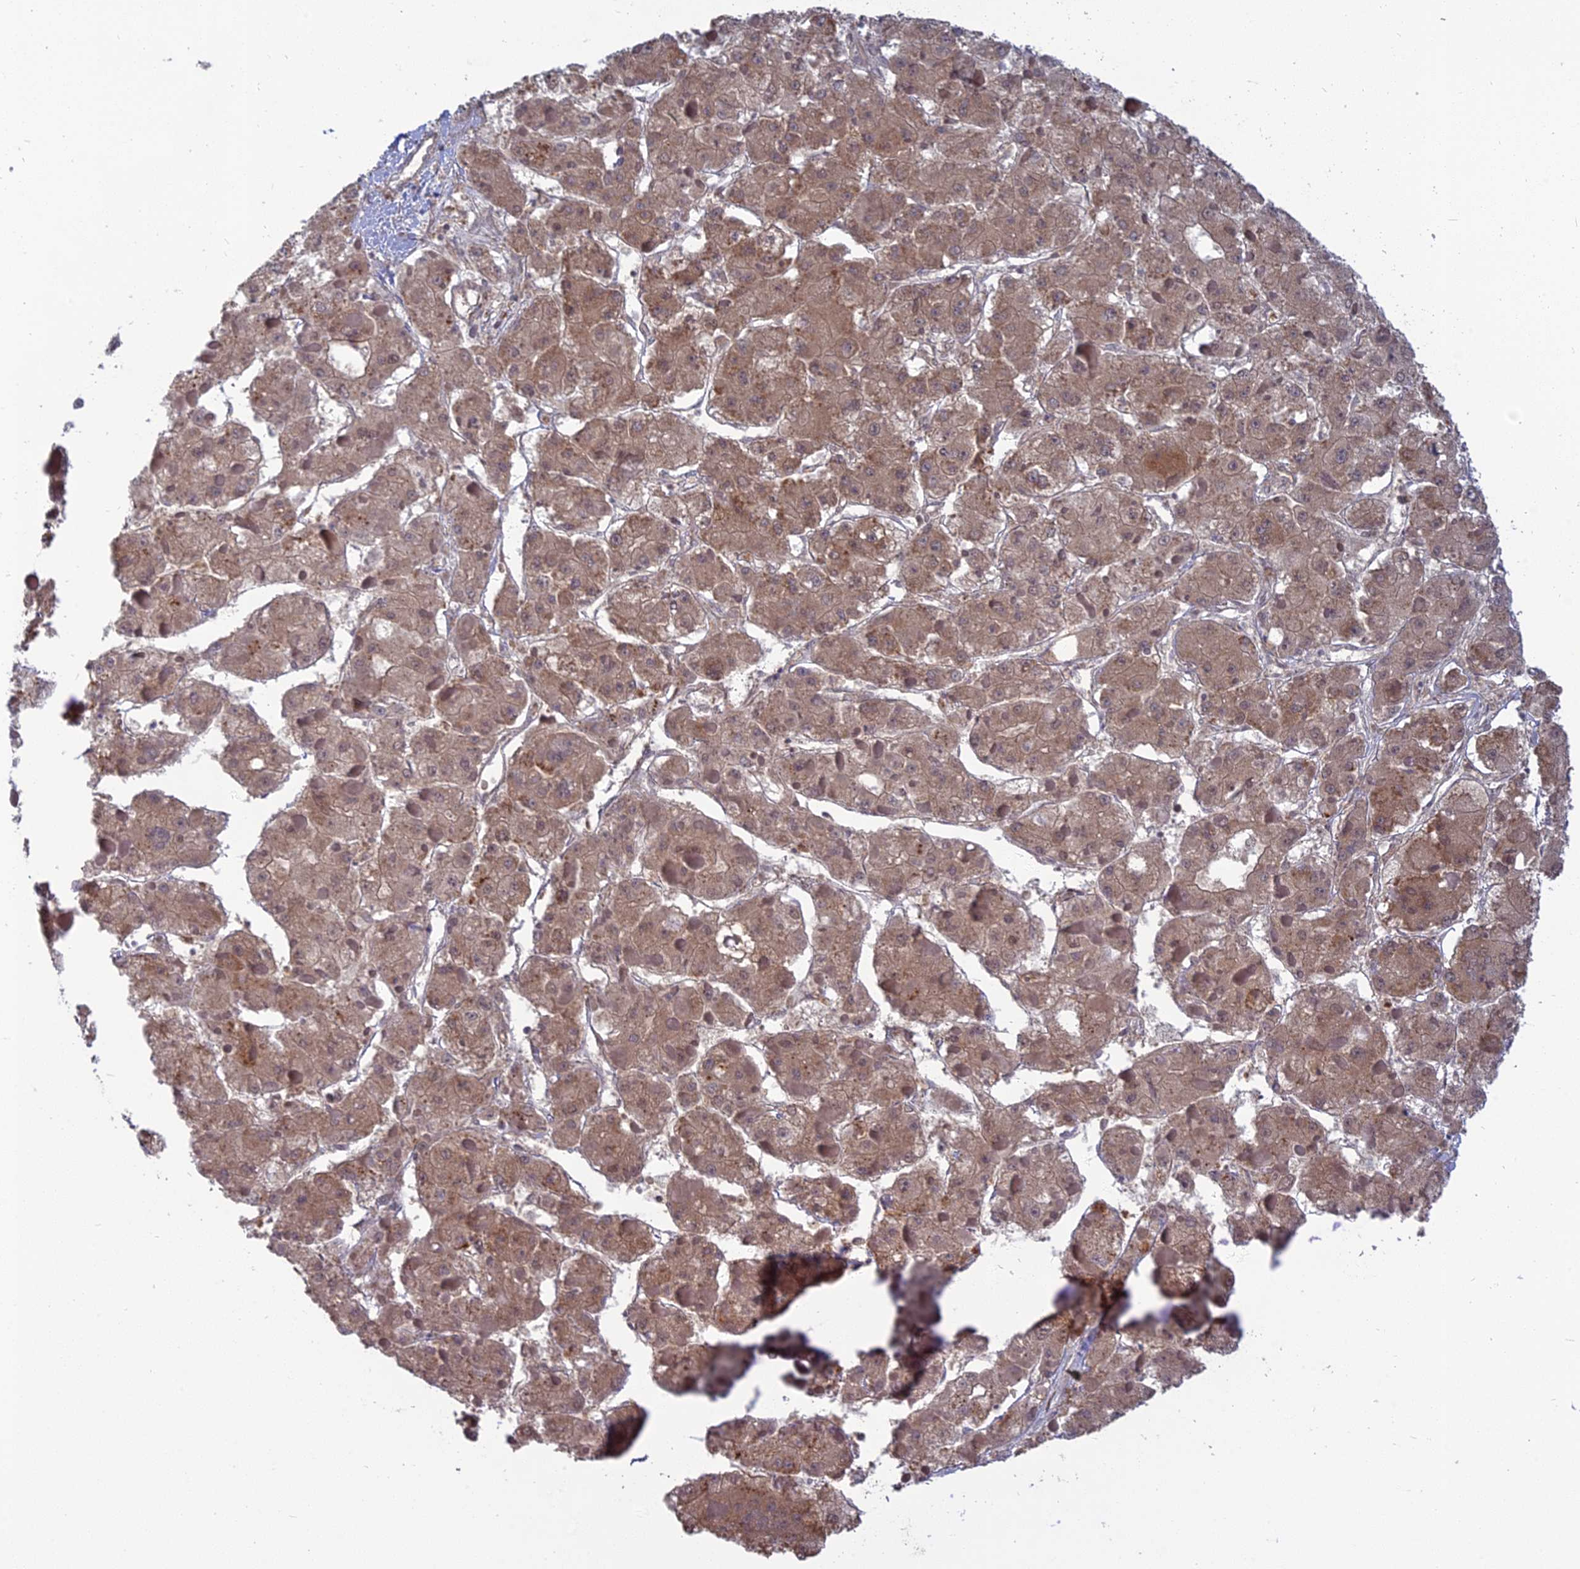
{"staining": {"intensity": "weak", "quantity": ">75%", "location": "cytoplasmic/membranous"}, "tissue": "liver cancer", "cell_type": "Tumor cells", "image_type": "cancer", "snomed": [{"axis": "morphology", "description": "Carcinoma, Hepatocellular, NOS"}, {"axis": "topography", "description": "Liver"}], "caption": "Immunohistochemical staining of human hepatocellular carcinoma (liver) exhibits low levels of weak cytoplasmic/membranous positivity in about >75% of tumor cells.", "gene": "TMEM208", "patient": {"sex": "female", "age": 73}}